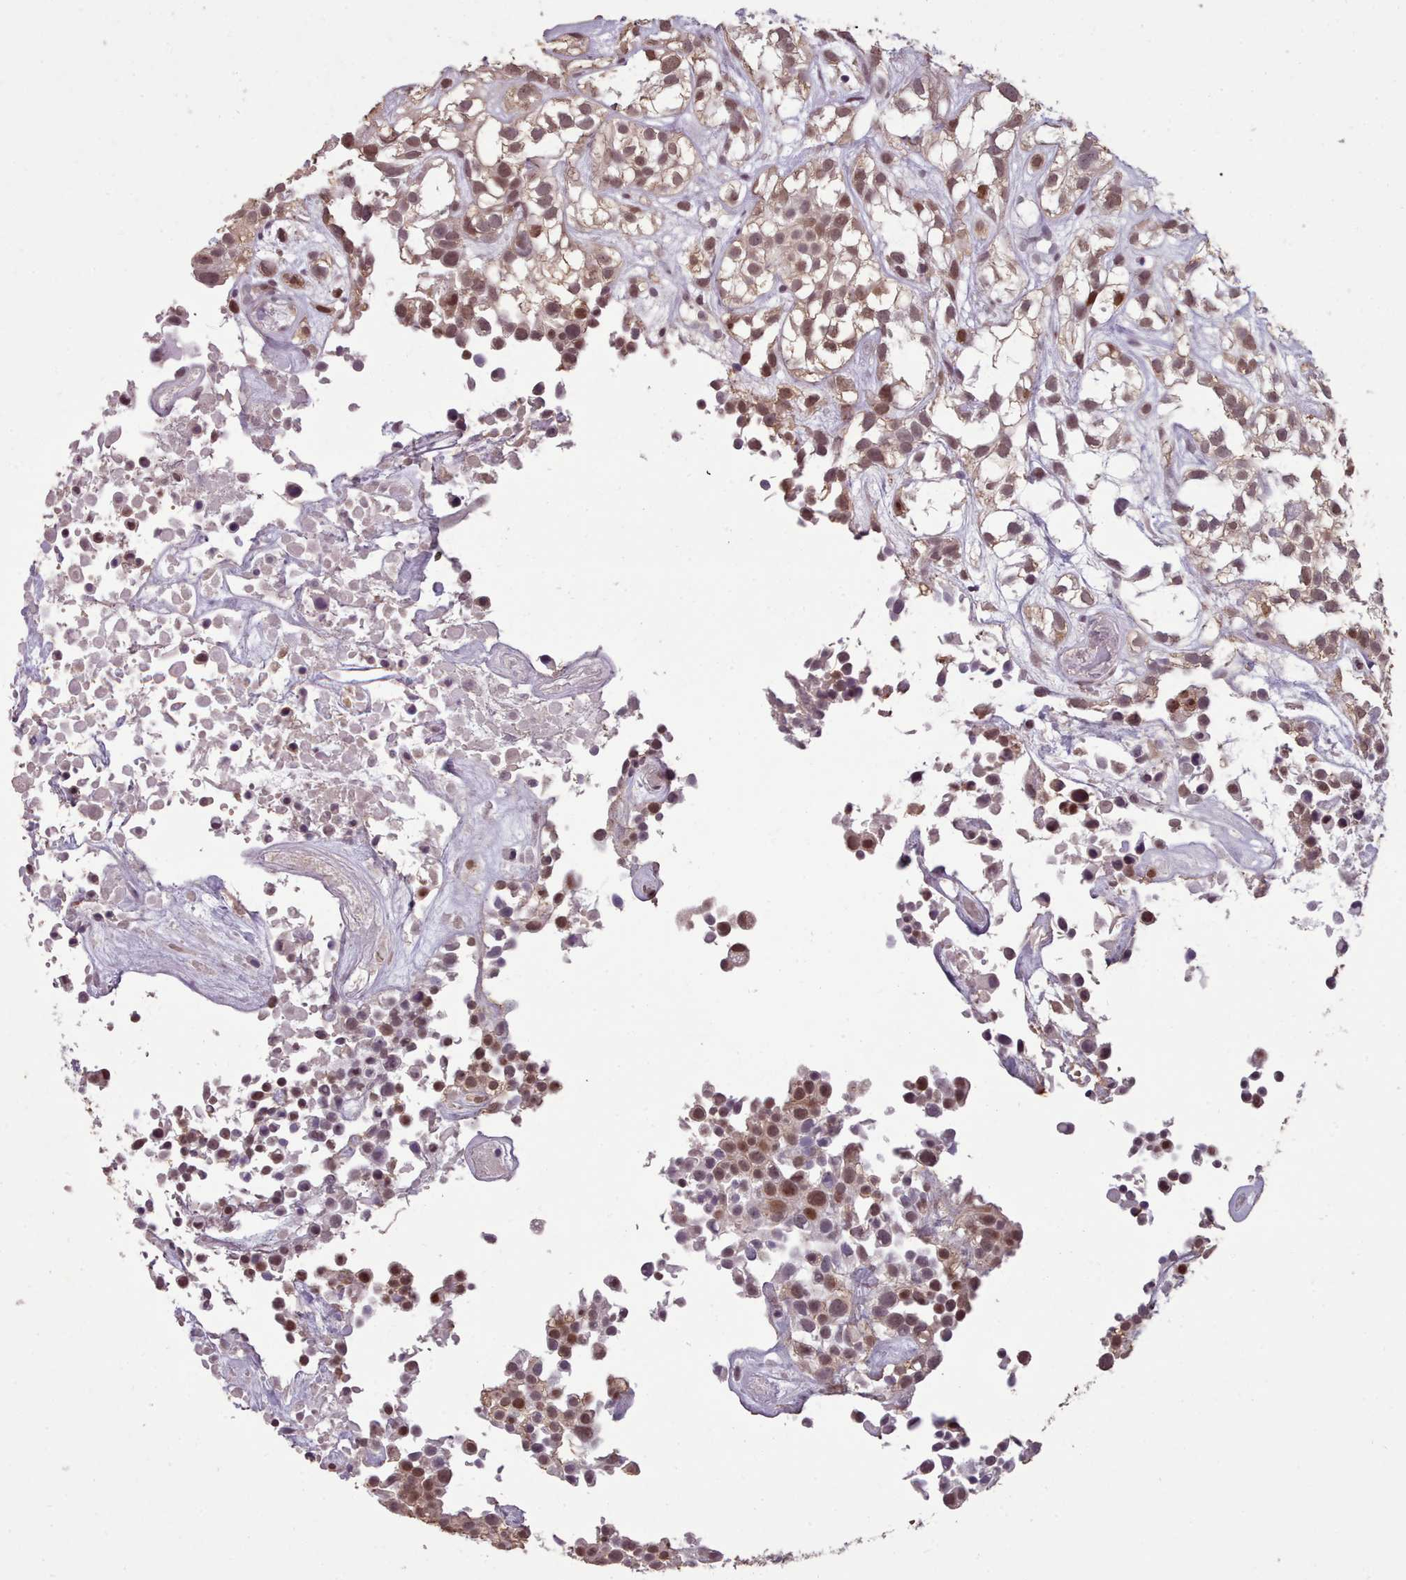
{"staining": {"intensity": "moderate", "quantity": ">75%", "location": "nuclear"}, "tissue": "urothelial cancer", "cell_type": "Tumor cells", "image_type": "cancer", "snomed": [{"axis": "morphology", "description": "Urothelial carcinoma, High grade"}, {"axis": "topography", "description": "Urinary bladder"}], "caption": "This image shows IHC staining of urothelial cancer, with medium moderate nuclear positivity in about >75% of tumor cells.", "gene": "ENSA", "patient": {"sex": "male", "age": 56}}